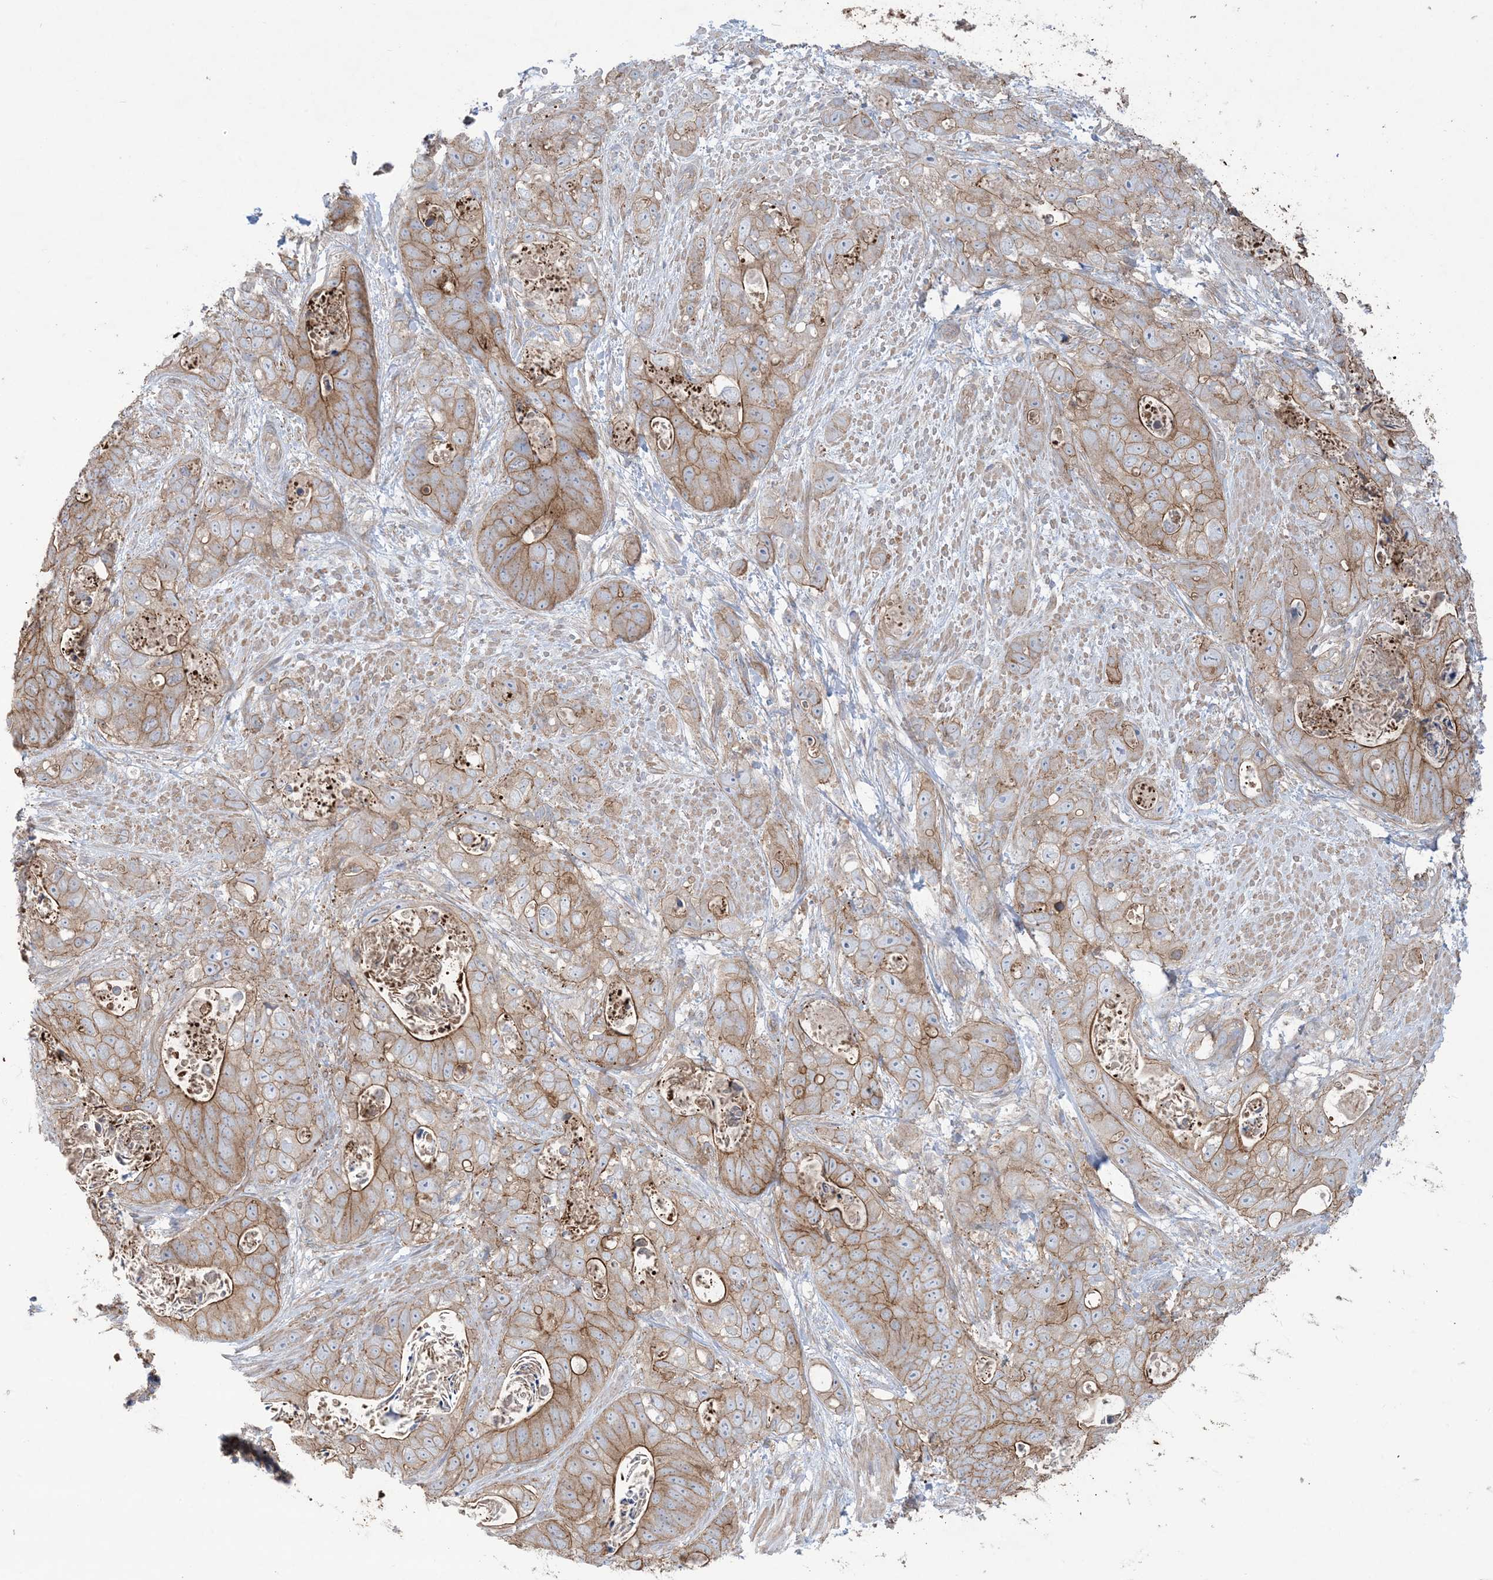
{"staining": {"intensity": "moderate", "quantity": ">75%", "location": "cytoplasmic/membranous"}, "tissue": "stomach cancer", "cell_type": "Tumor cells", "image_type": "cancer", "snomed": [{"axis": "morphology", "description": "Adenocarcinoma, NOS"}, {"axis": "topography", "description": "Stomach"}], "caption": "Immunohistochemistry (IHC) (DAB) staining of human stomach cancer shows moderate cytoplasmic/membranous protein staining in about >75% of tumor cells.", "gene": "CCNY", "patient": {"sex": "female", "age": 89}}